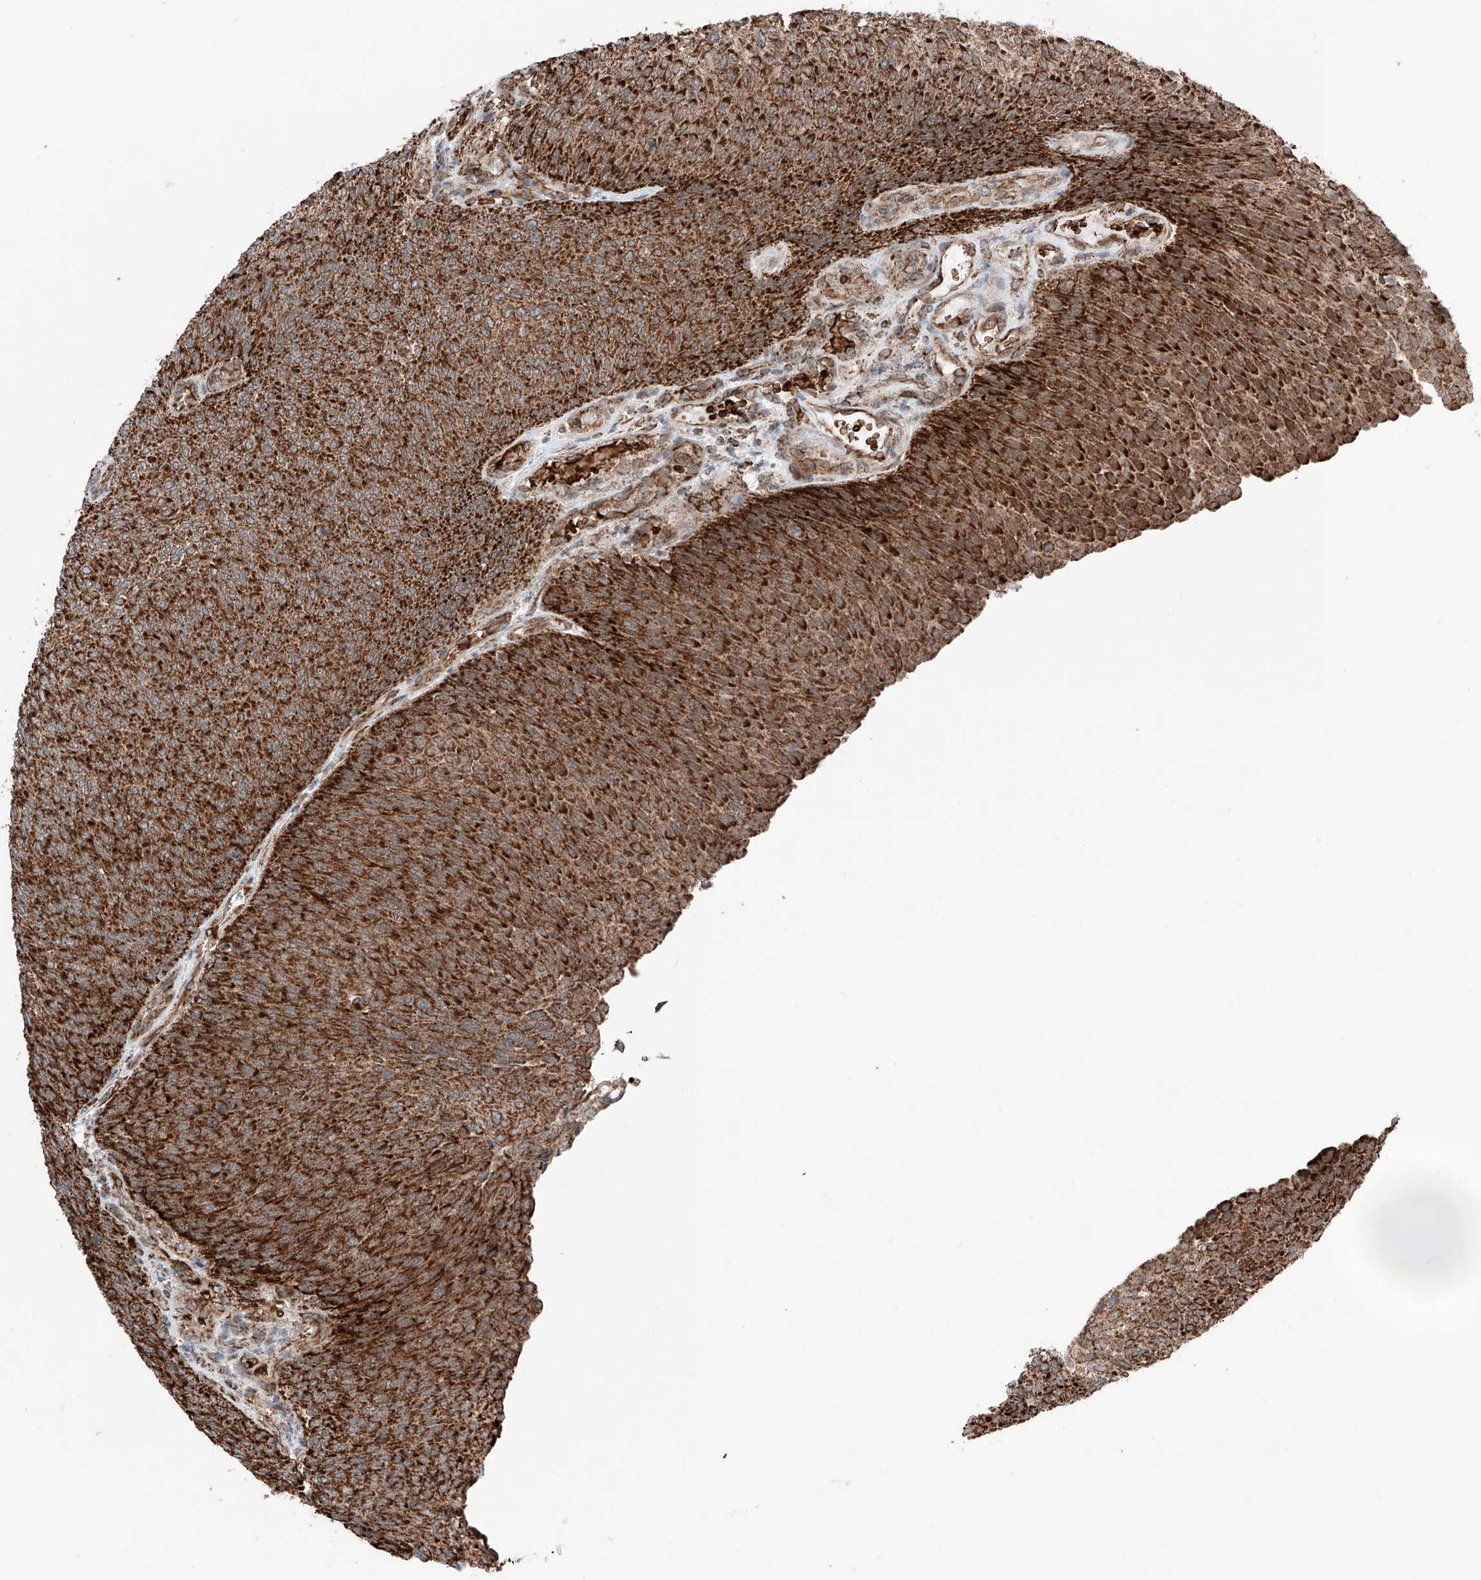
{"staining": {"intensity": "strong", "quantity": ">75%", "location": "cytoplasmic/membranous"}, "tissue": "urothelial cancer", "cell_type": "Tumor cells", "image_type": "cancer", "snomed": [{"axis": "morphology", "description": "Urothelial carcinoma, Low grade"}, {"axis": "topography", "description": "Urinary bladder"}], "caption": "About >75% of tumor cells in urothelial cancer show strong cytoplasmic/membranous protein expression as visualized by brown immunohistochemical staining.", "gene": "ZSCAN29", "patient": {"sex": "female", "age": 79}}